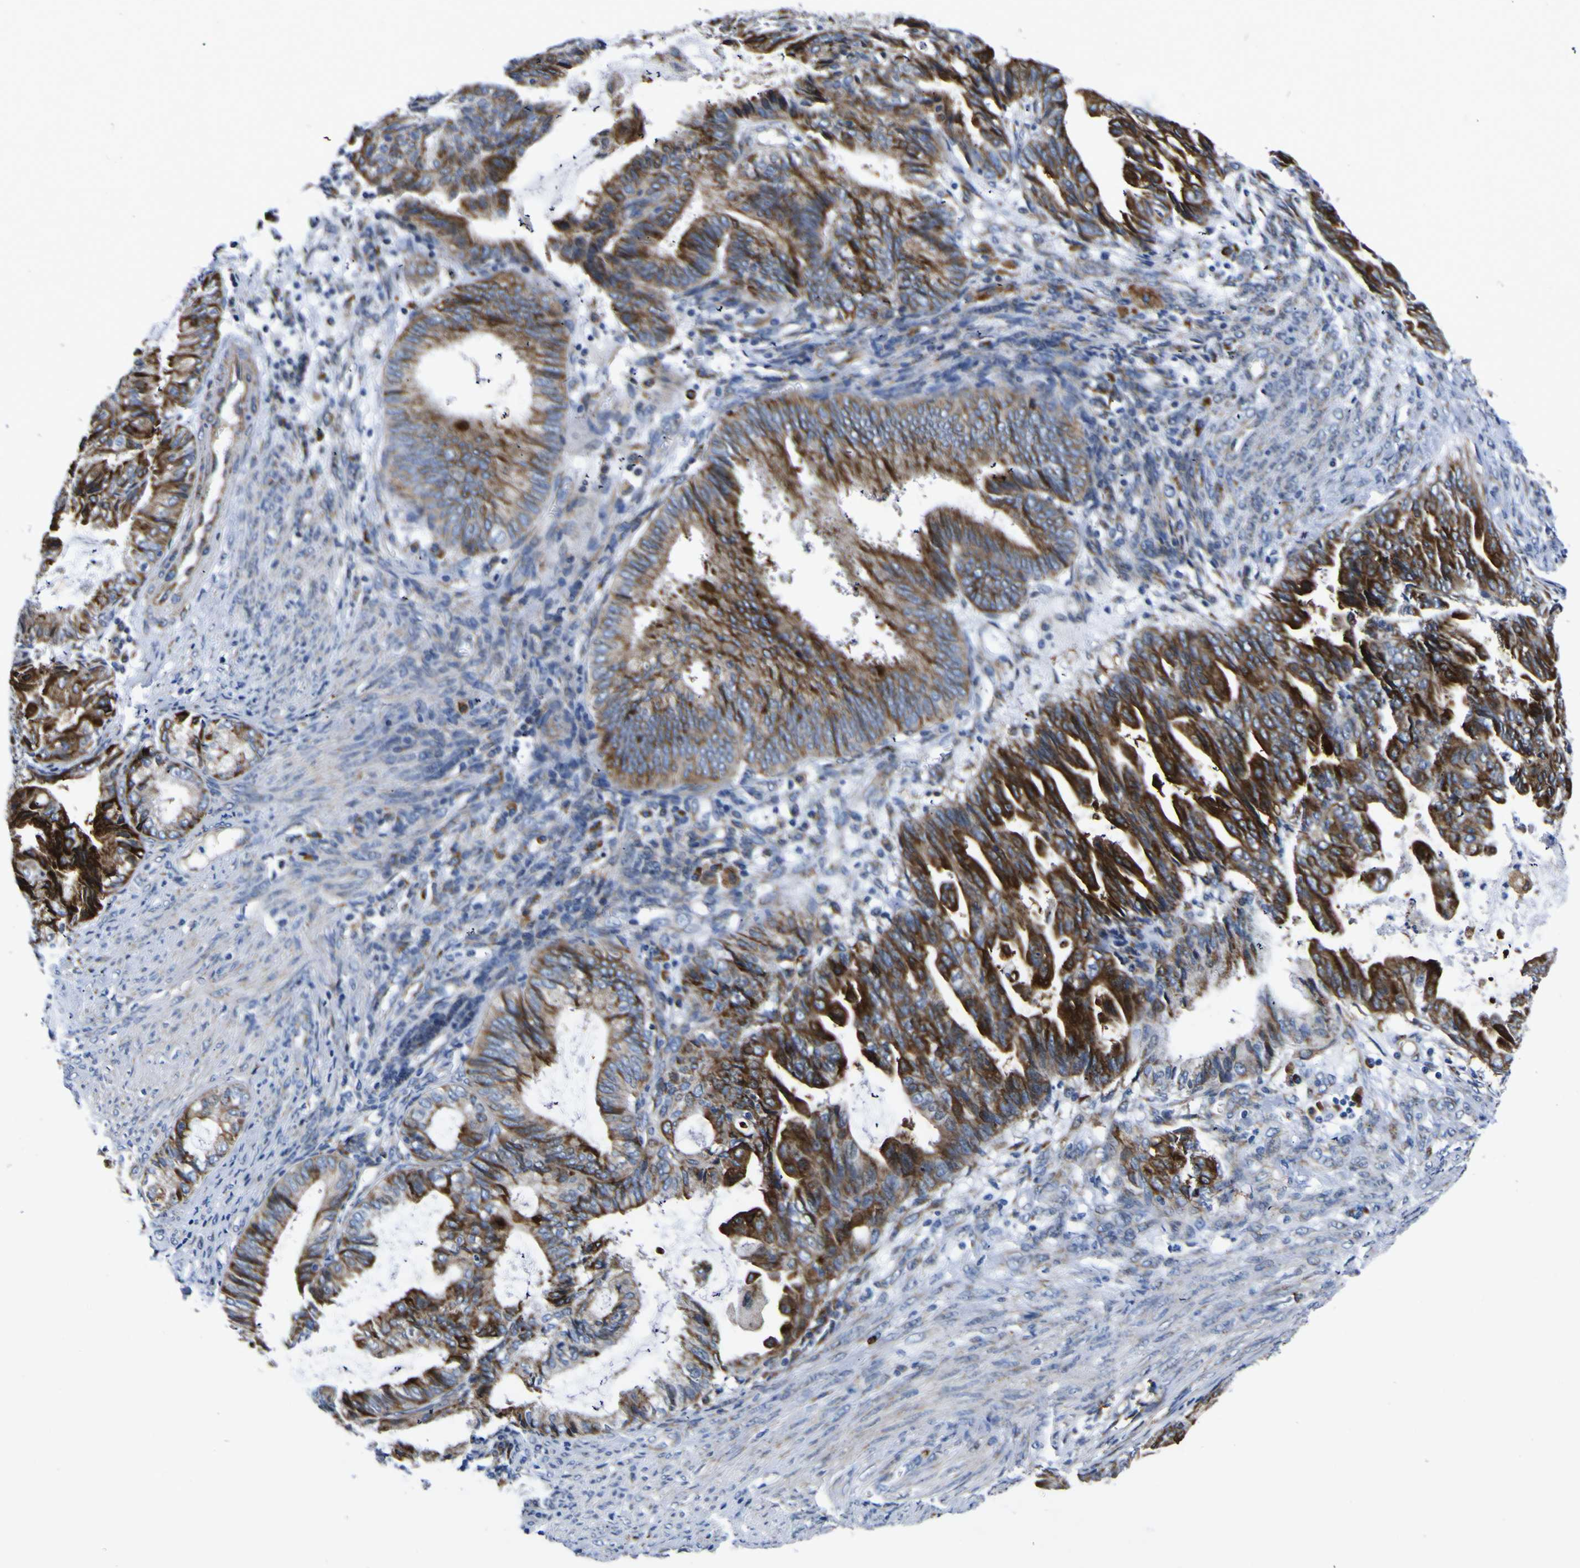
{"staining": {"intensity": "strong", "quantity": ">75%", "location": "cytoplasmic/membranous"}, "tissue": "endometrial cancer", "cell_type": "Tumor cells", "image_type": "cancer", "snomed": [{"axis": "morphology", "description": "Adenocarcinoma, NOS"}, {"axis": "topography", "description": "Endometrium"}], "caption": "Endometrial cancer was stained to show a protein in brown. There is high levels of strong cytoplasmic/membranous positivity in approximately >75% of tumor cells.", "gene": "SCD", "patient": {"sex": "female", "age": 86}}